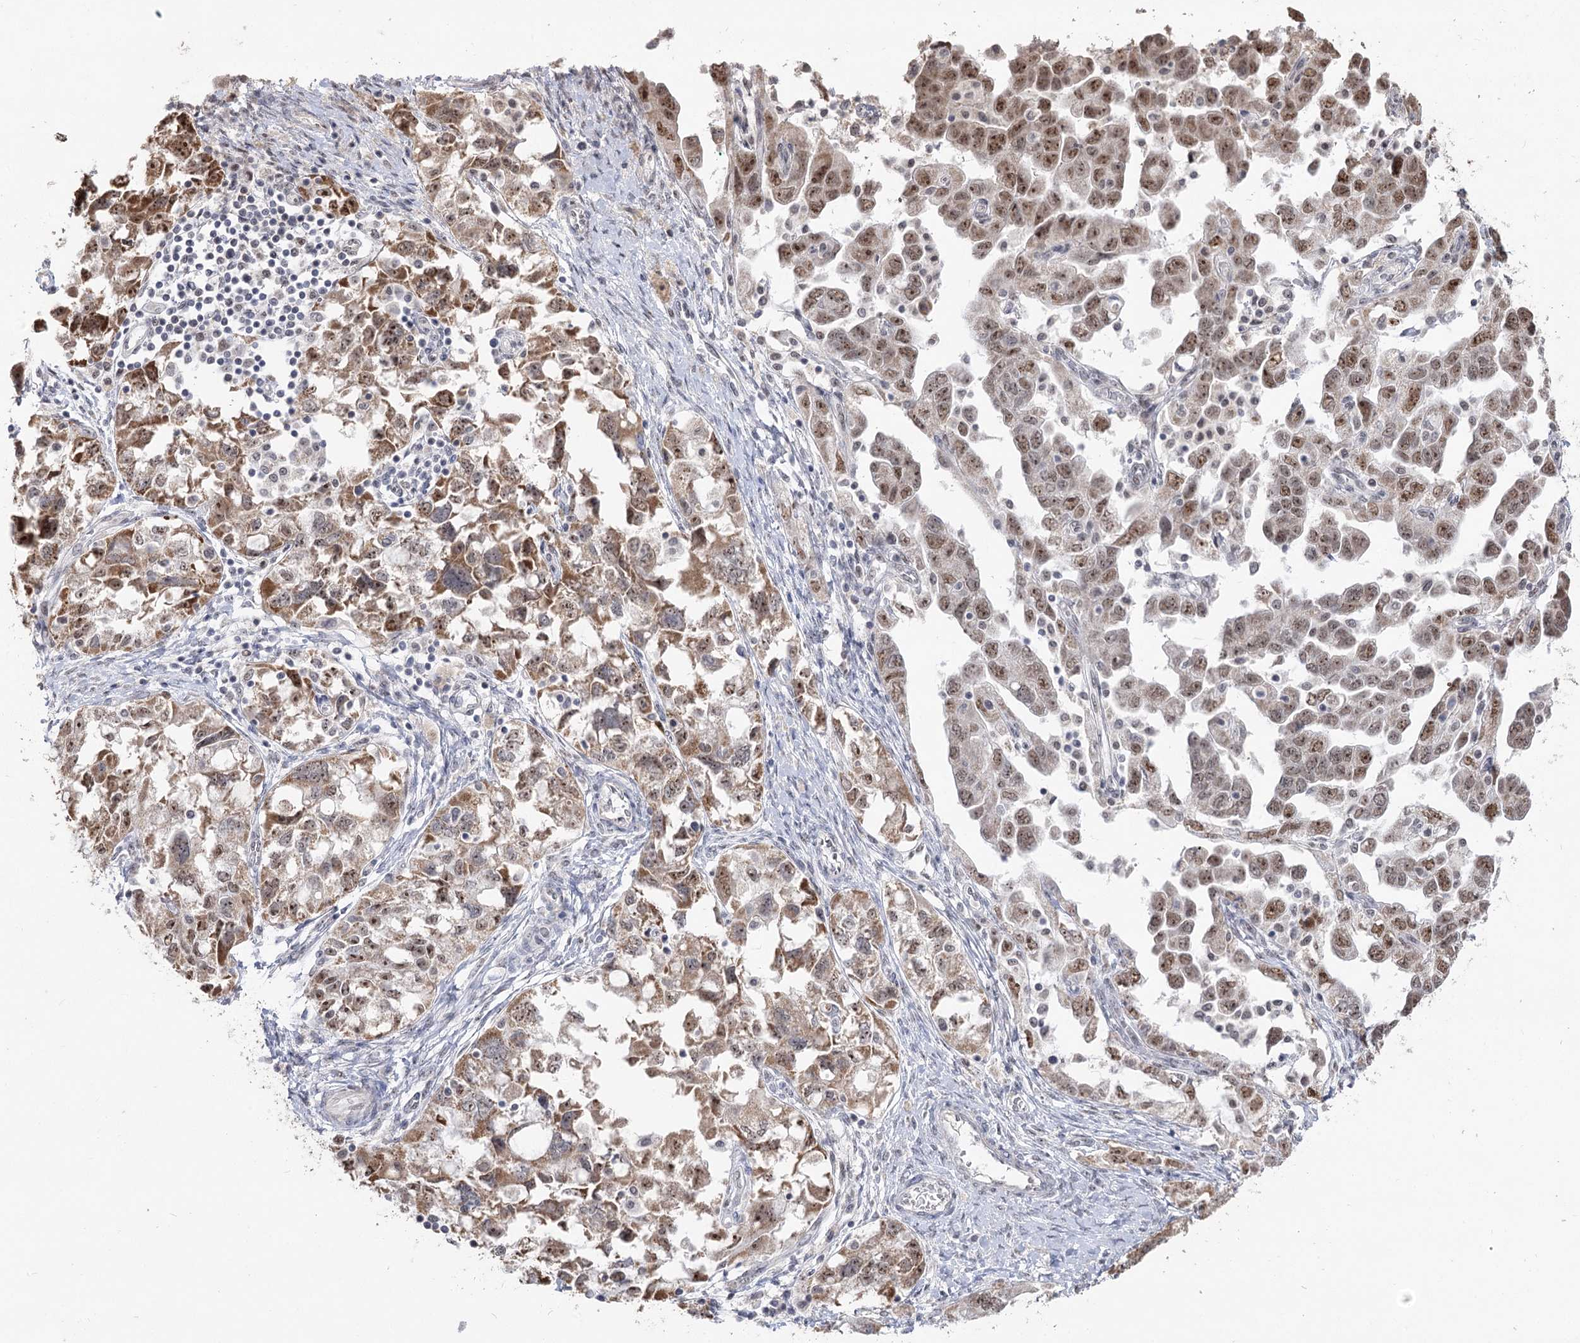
{"staining": {"intensity": "moderate", "quantity": ">75%", "location": "cytoplasmic/membranous,nuclear"}, "tissue": "ovarian cancer", "cell_type": "Tumor cells", "image_type": "cancer", "snomed": [{"axis": "morphology", "description": "Carcinoma, NOS"}, {"axis": "morphology", "description": "Cystadenocarcinoma, serous, NOS"}, {"axis": "topography", "description": "Ovary"}], "caption": "Human ovarian cancer stained with a brown dye displays moderate cytoplasmic/membranous and nuclear positive positivity in approximately >75% of tumor cells.", "gene": "RUFY4", "patient": {"sex": "female", "age": 69}}